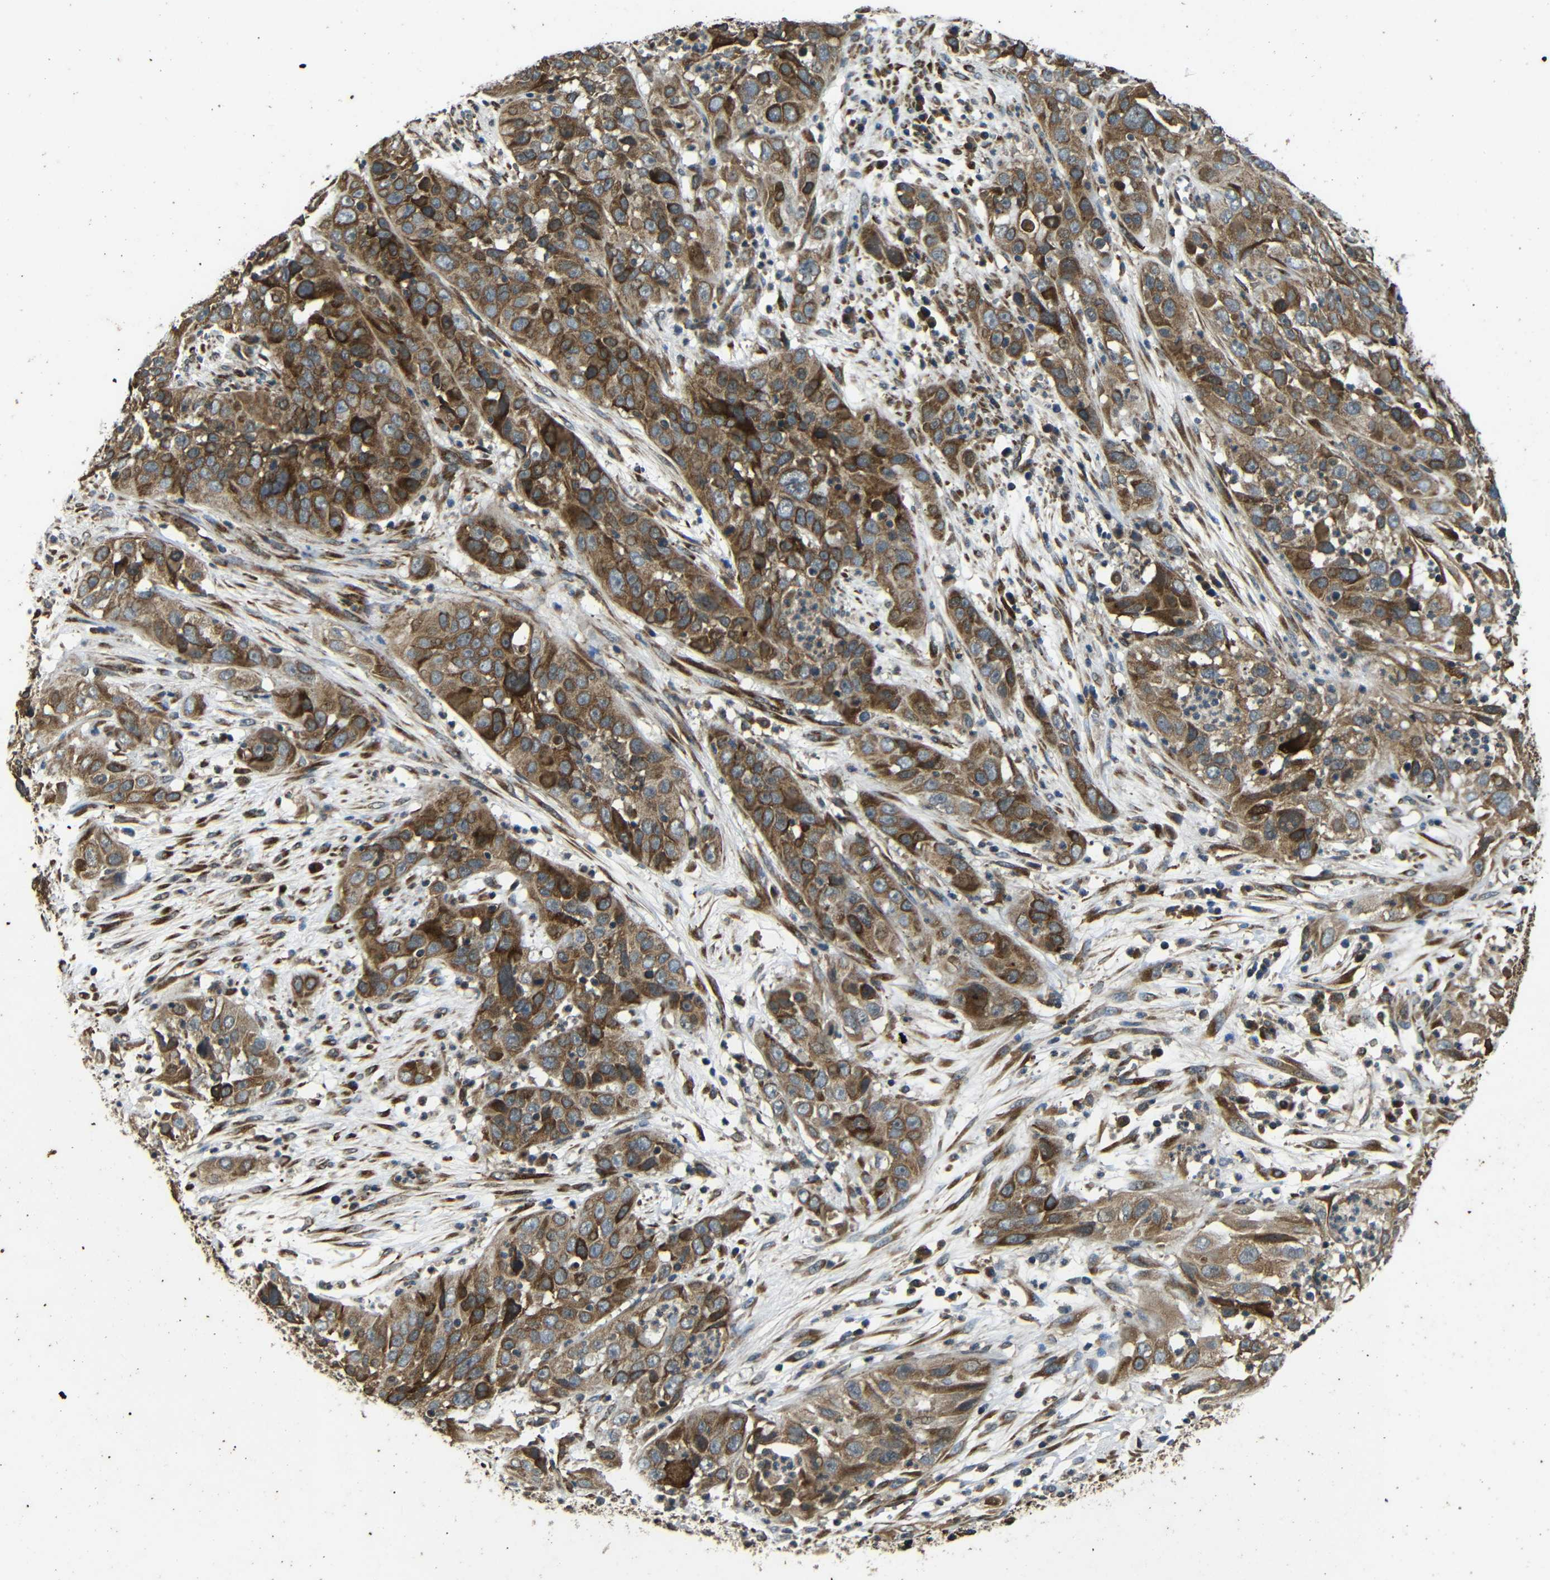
{"staining": {"intensity": "moderate", "quantity": ">75%", "location": "cytoplasmic/membranous"}, "tissue": "cervical cancer", "cell_type": "Tumor cells", "image_type": "cancer", "snomed": [{"axis": "morphology", "description": "Squamous cell carcinoma, NOS"}, {"axis": "topography", "description": "Cervix"}], "caption": "A brown stain highlights moderate cytoplasmic/membranous staining of a protein in squamous cell carcinoma (cervical) tumor cells. (Brightfield microscopy of DAB IHC at high magnification).", "gene": "TRPC1", "patient": {"sex": "female", "age": 32}}